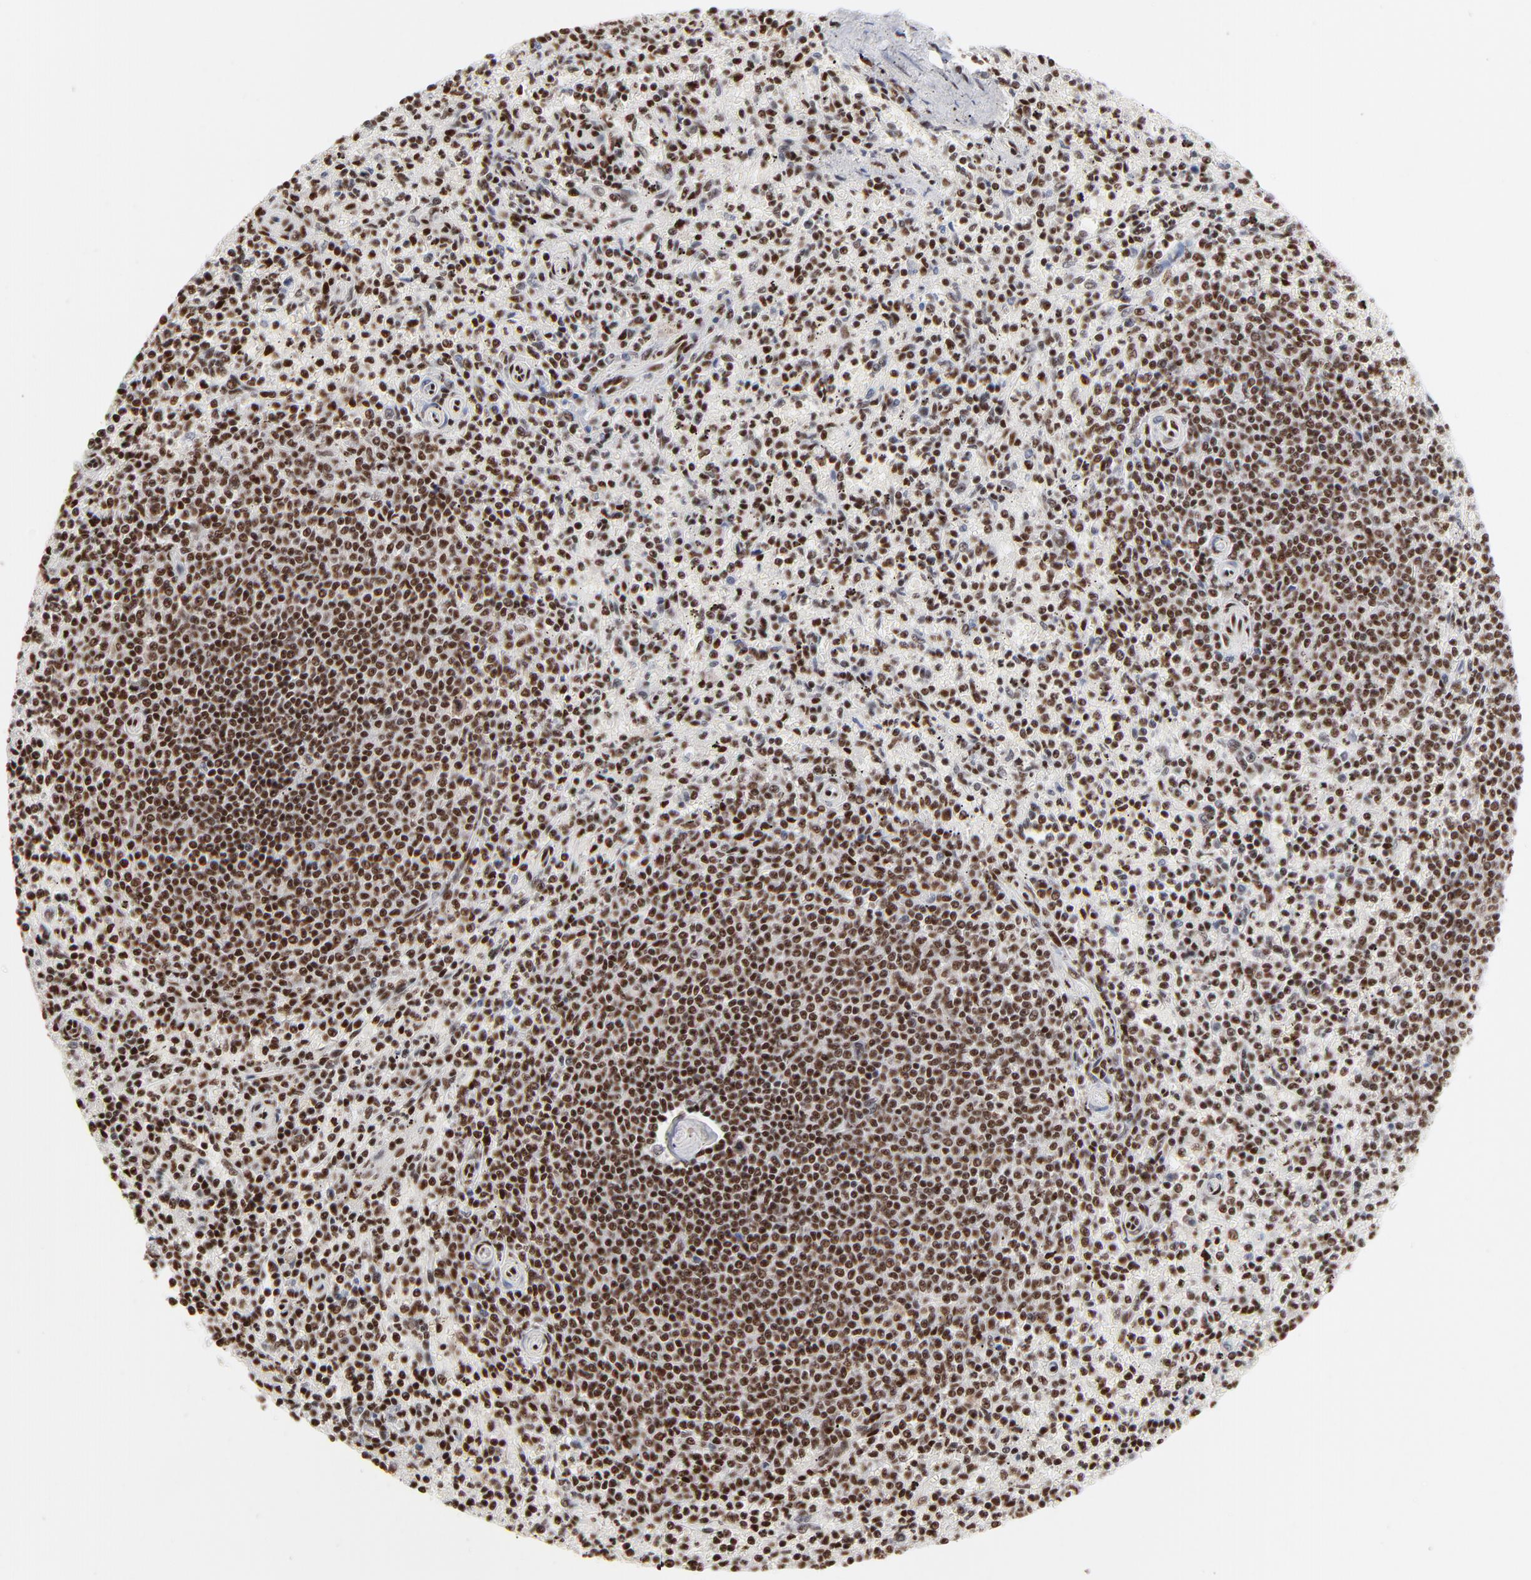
{"staining": {"intensity": "strong", "quantity": ">75%", "location": "nuclear"}, "tissue": "spleen", "cell_type": "Cells in red pulp", "image_type": "normal", "snomed": [{"axis": "morphology", "description": "Normal tissue, NOS"}, {"axis": "topography", "description": "Spleen"}], "caption": "Cells in red pulp display strong nuclear positivity in approximately >75% of cells in unremarkable spleen. The staining is performed using DAB (3,3'-diaminobenzidine) brown chromogen to label protein expression. The nuclei are counter-stained blue using hematoxylin.", "gene": "CREB1", "patient": {"sex": "male", "age": 72}}